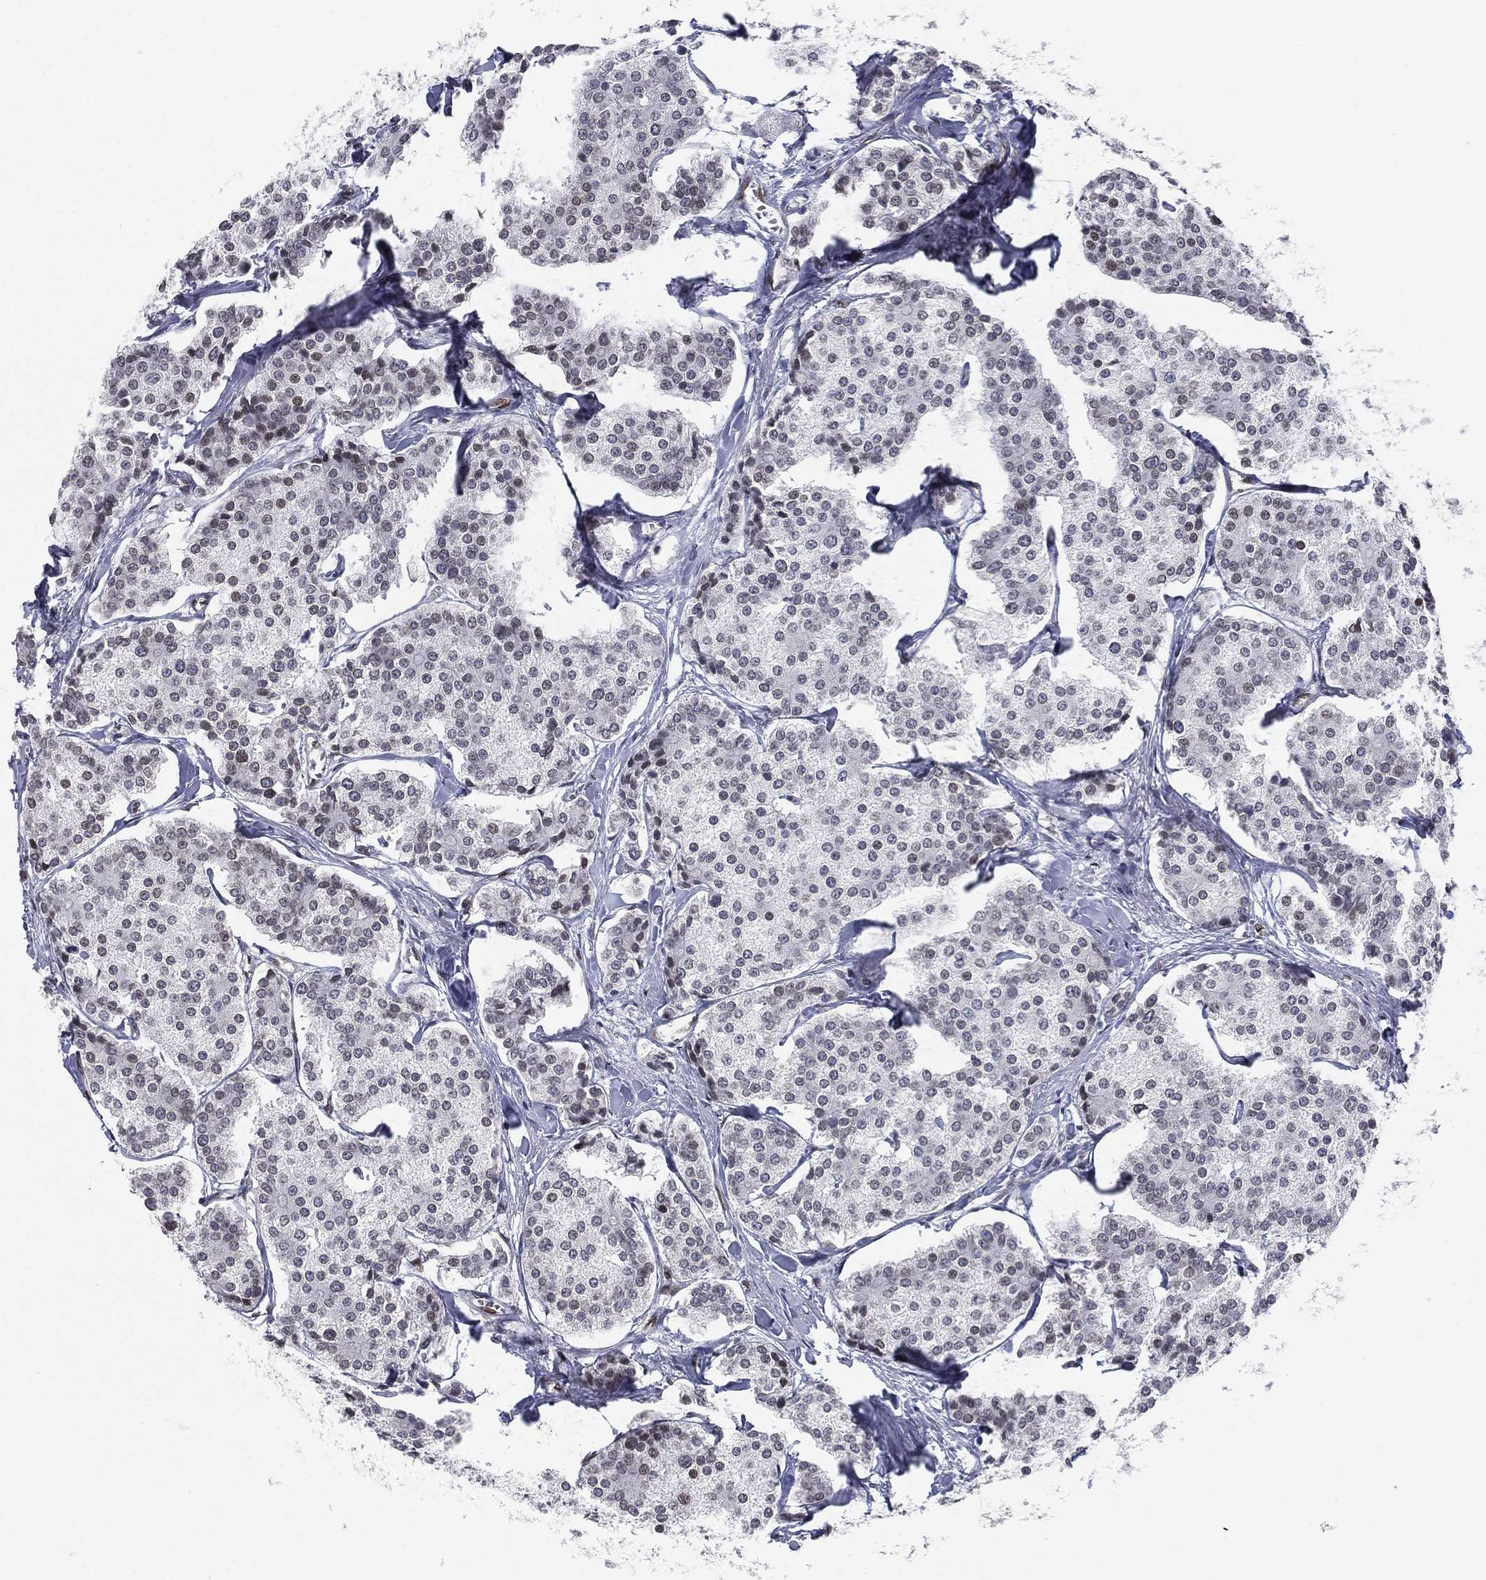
{"staining": {"intensity": "negative", "quantity": "none", "location": "none"}, "tissue": "carcinoid", "cell_type": "Tumor cells", "image_type": "cancer", "snomed": [{"axis": "morphology", "description": "Carcinoid, malignant, NOS"}, {"axis": "topography", "description": "Small intestine"}], "caption": "This is an IHC image of human carcinoid. There is no staining in tumor cells.", "gene": "LMNB1", "patient": {"sex": "female", "age": 65}}